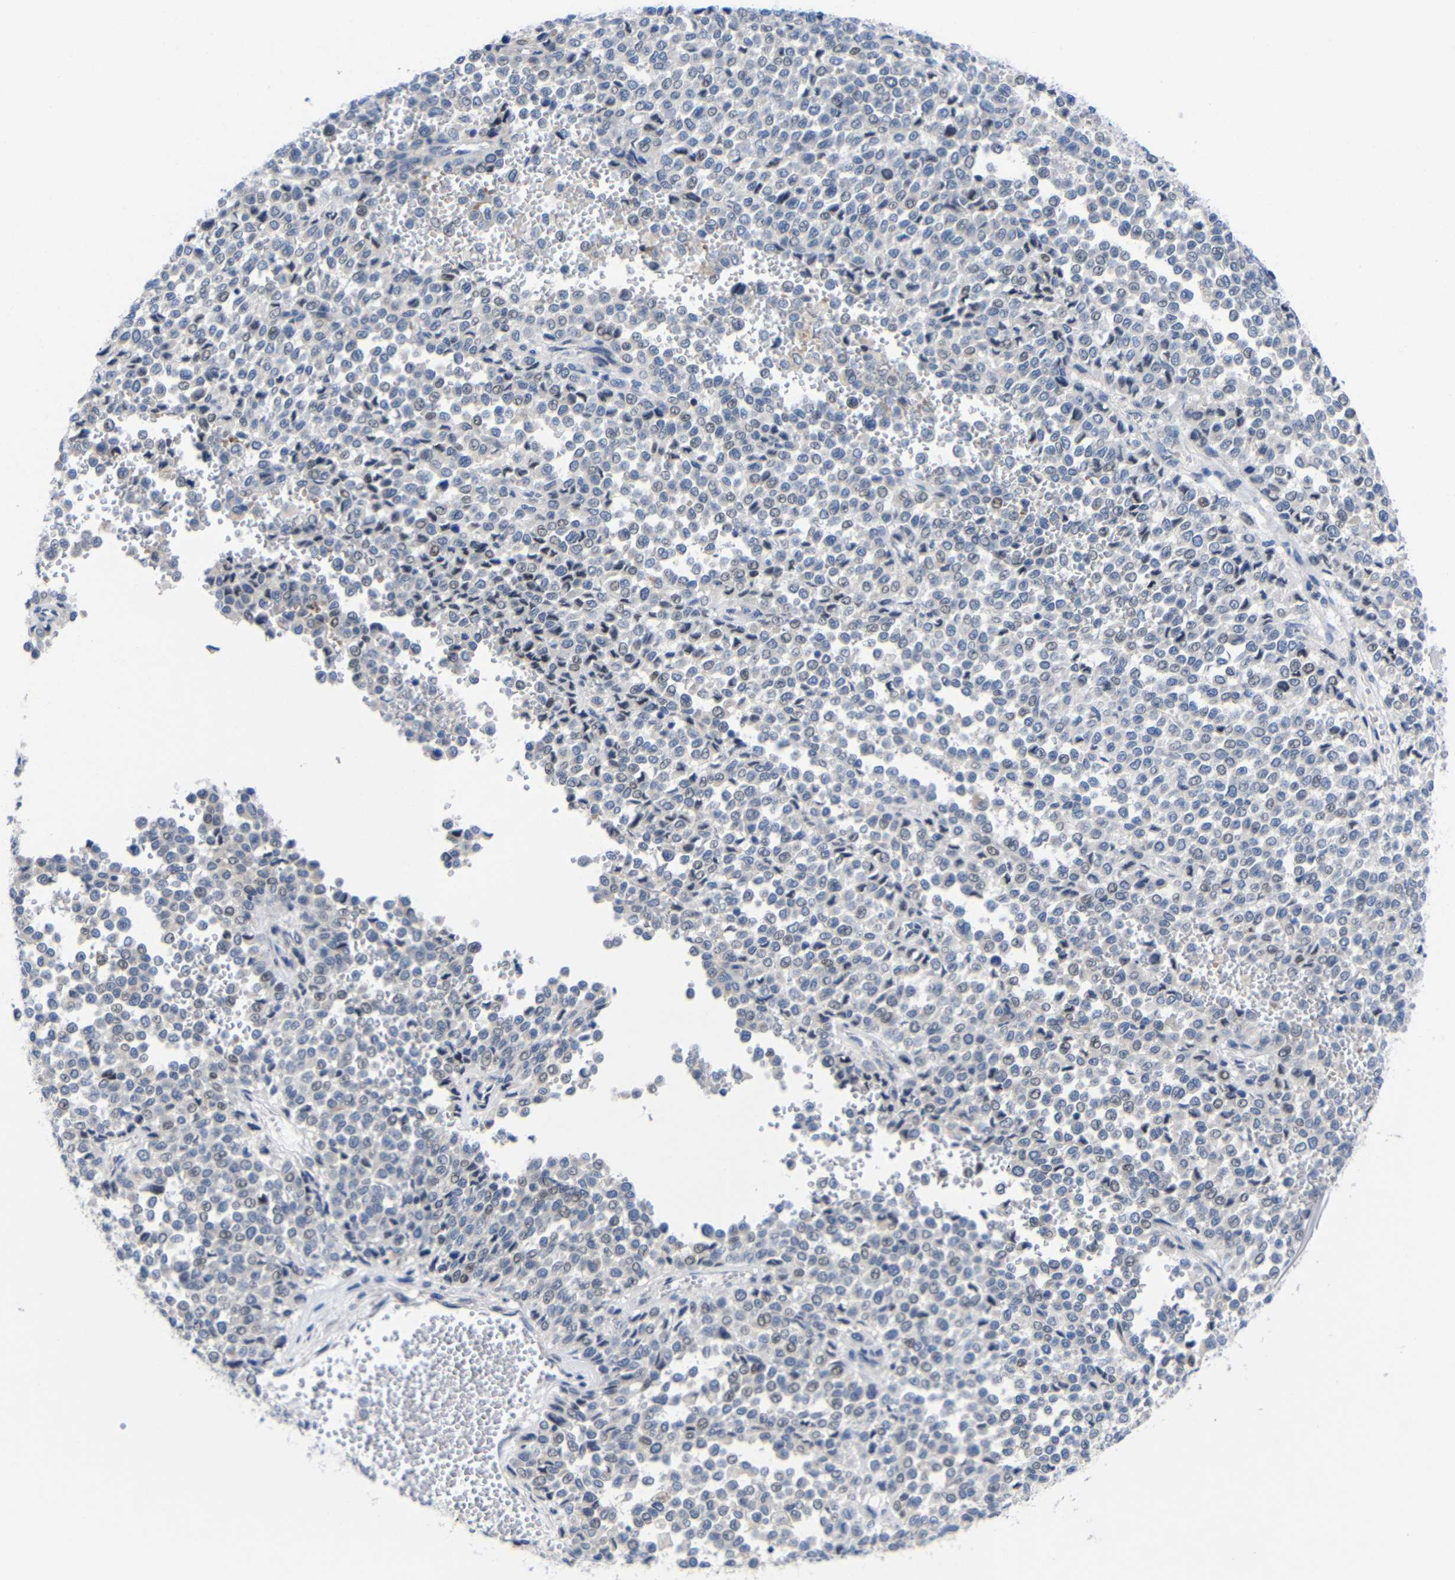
{"staining": {"intensity": "weak", "quantity": "<25%", "location": "nuclear"}, "tissue": "melanoma", "cell_type": "Tumor cells", "image_type": "cancer", "snomed": [{"axis": "morphology", "description": "Malignant melanoma, Metastatic site"}, {"axis": "topography", "description": "Pancreas"}], "caption": "Immunohistochemical staining of human malignant melanoma (metastatic site) reveals no significant staining in tumor cells.", "gene": "CMTM1", "patient": {"sex": "female", "age": 30}}